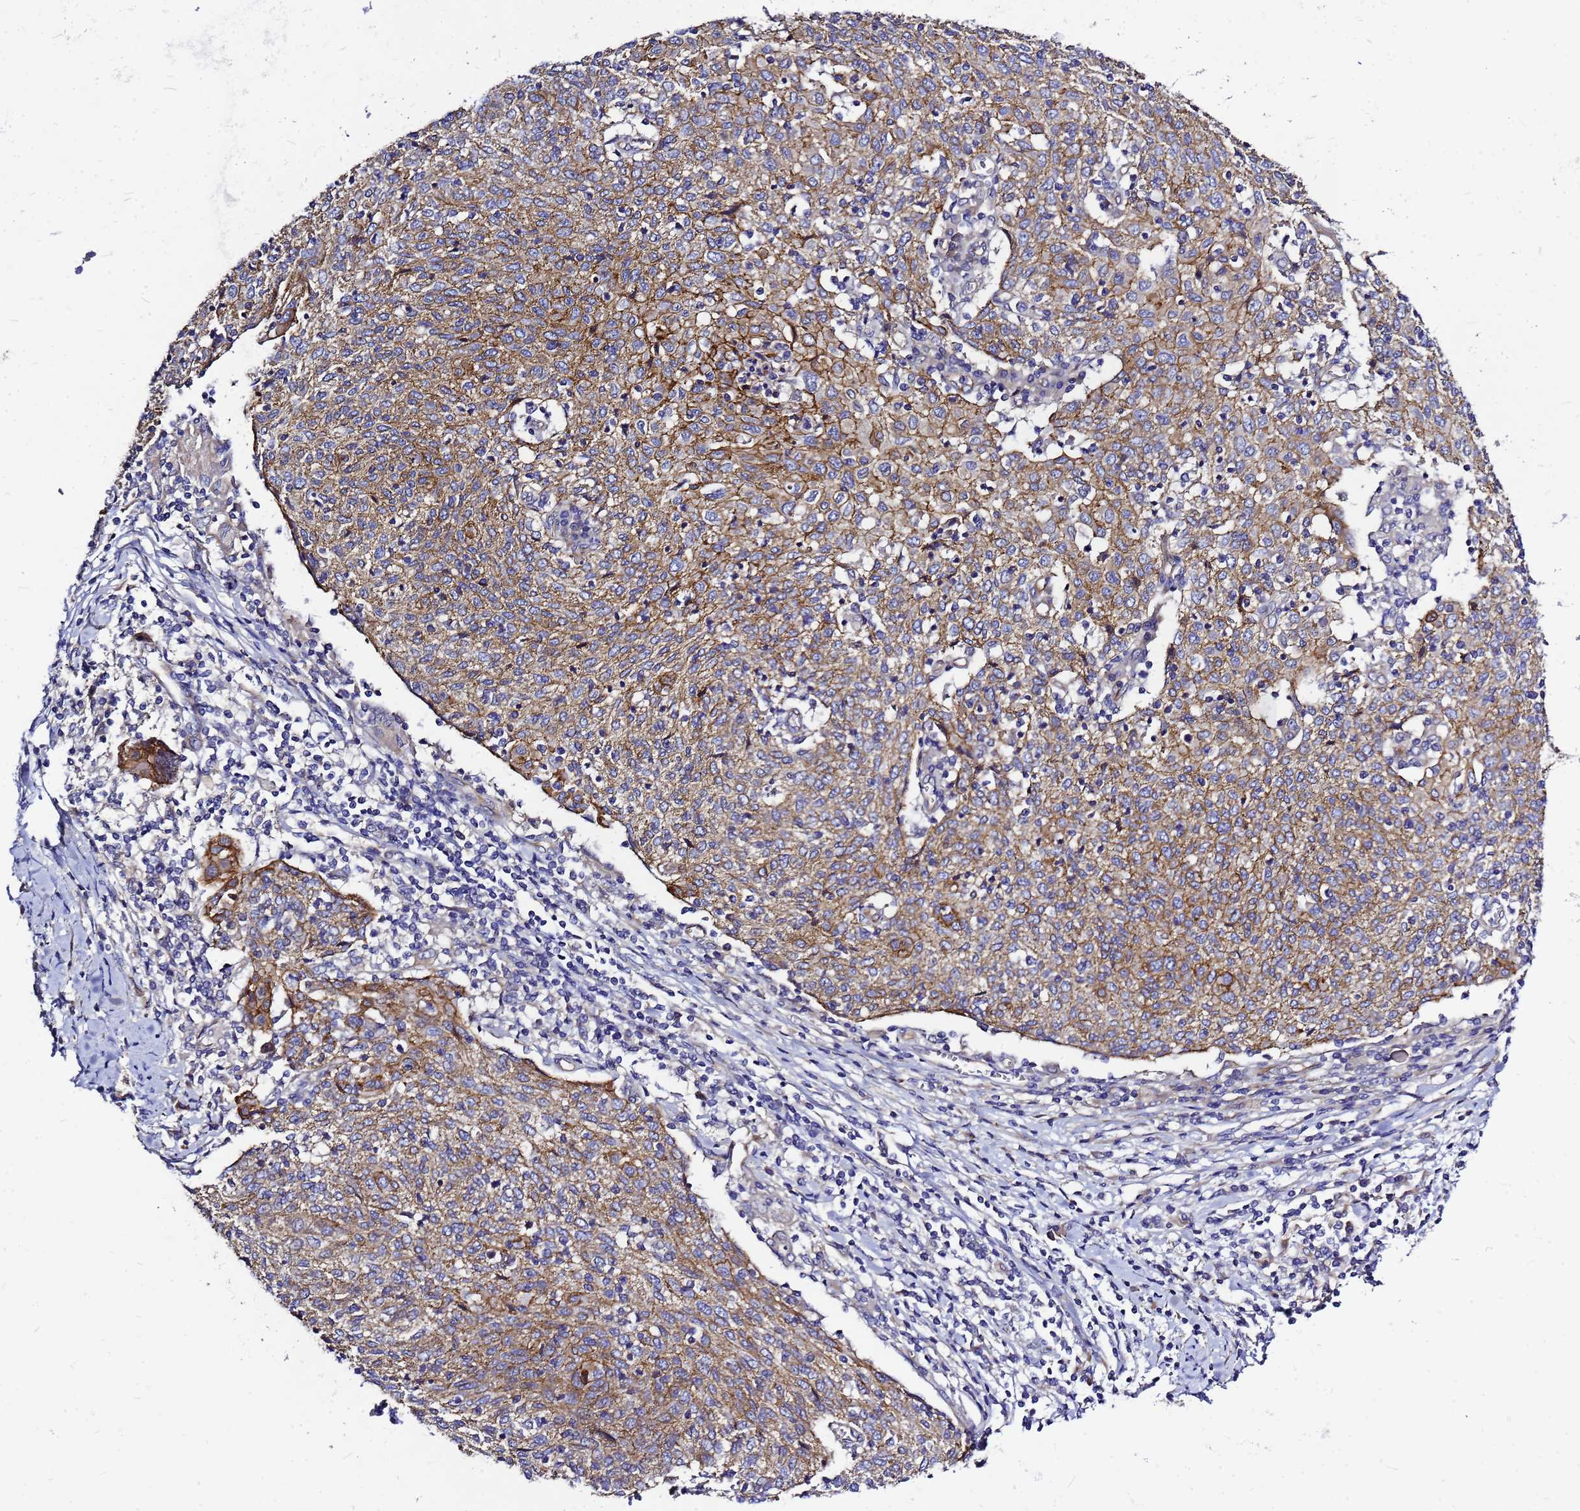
{"staining": {"intensity": "moderate", "quantity": ">75%", "location": "cytoplasmic/membranous"}, "tissue": "cervical cancer", "cell_type": "Tumor cells", "image_type": "cancer", "snomed": [{"axis": "morphology", "description": "Squamous cell carcinoma, NOS"}, {"axis": "topography", "description": "Cervix"}], "caption": "A brown stain highlights moderate cytoplasmic/membranous expression of a protein in cervical squamous cell carcinoma tumor cells.", "gene": "FBXW5", "patient": {"sex": "female", "age": 52}}